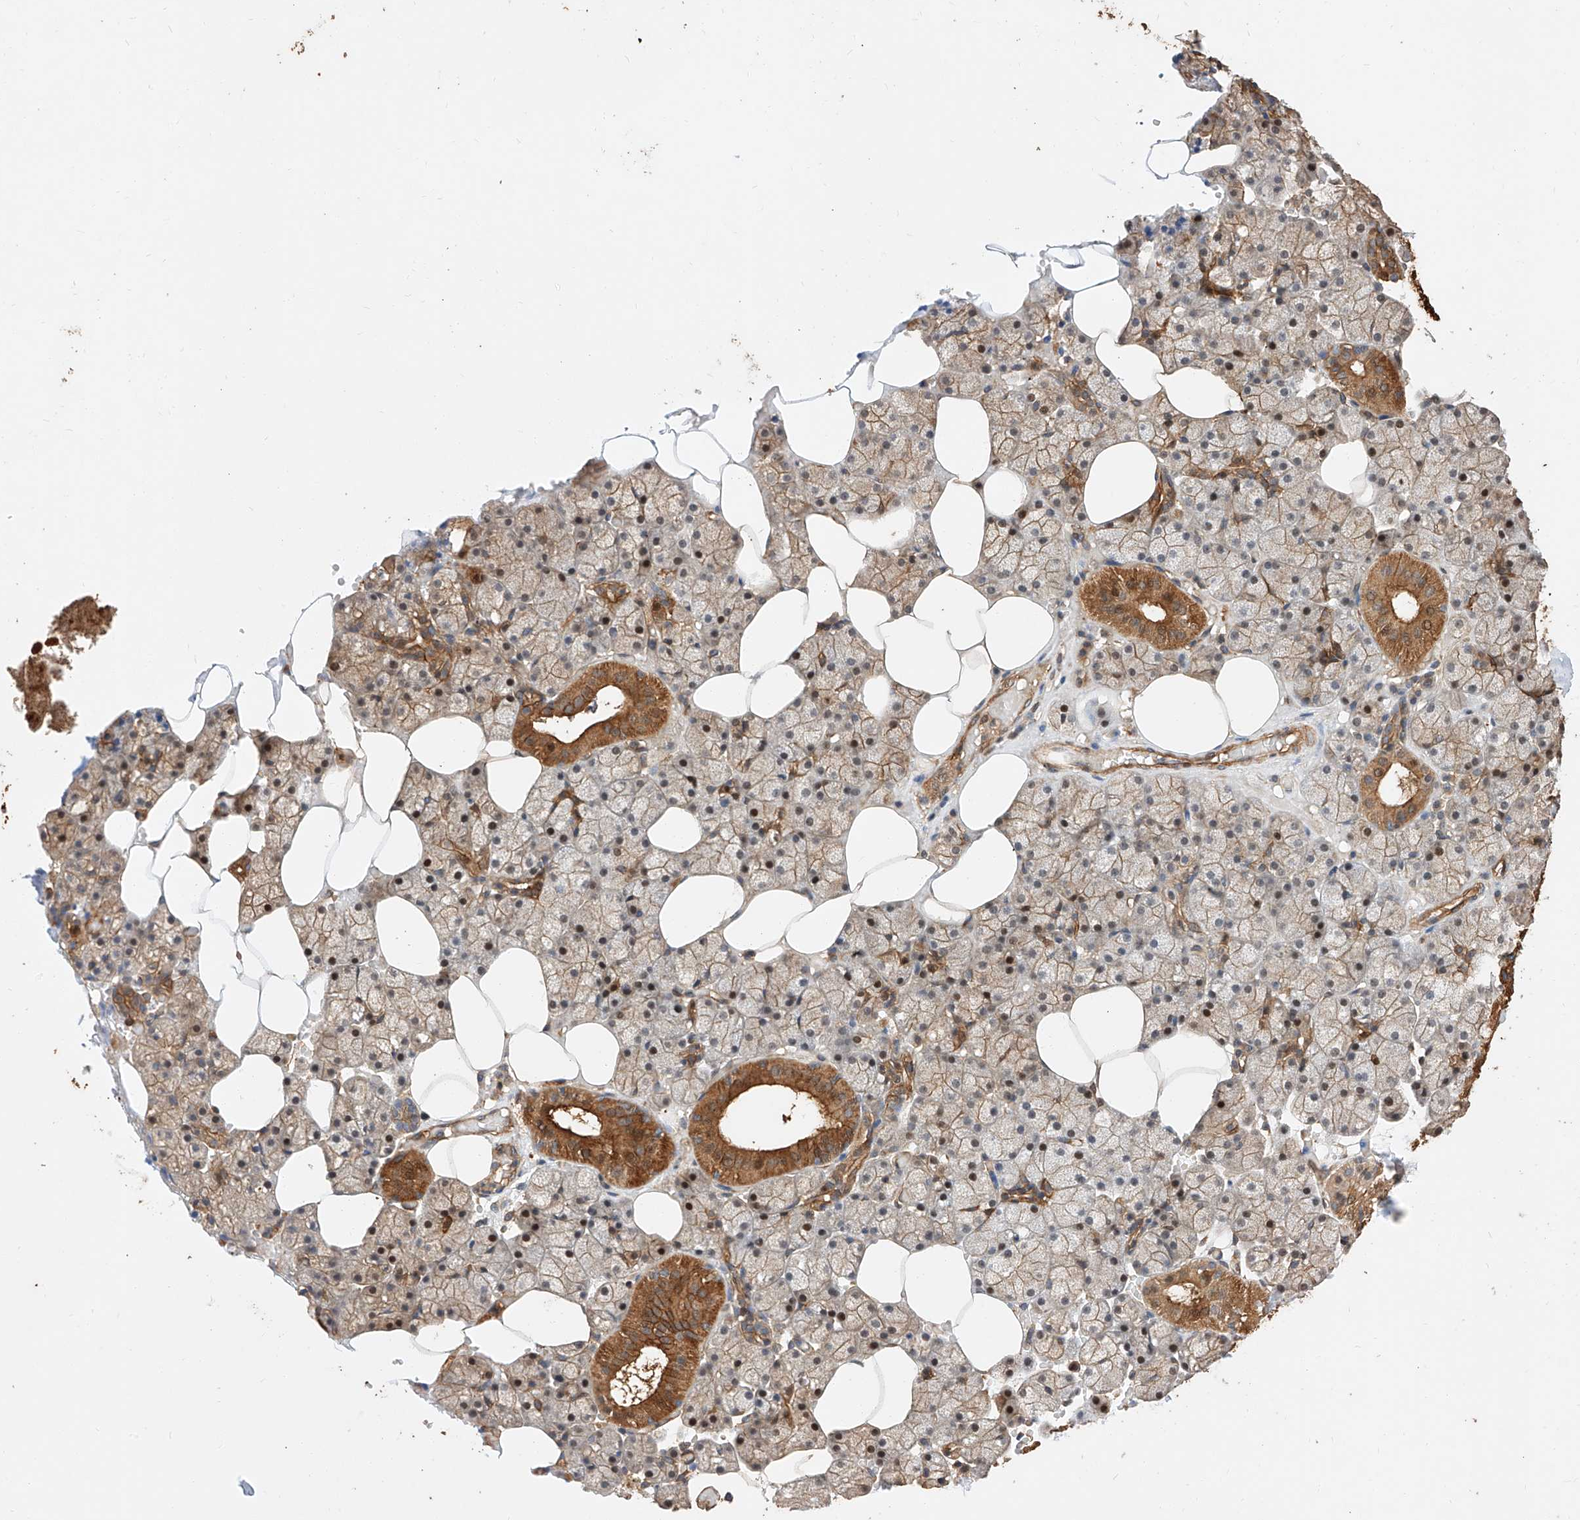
{"staining": {"intensity": "strong", "quantity": "25%-75%", "location": "cytoplasmic/membranous"}, "tissue": "salivary gland", "cell_type": "Glandular cells", "image_type": "normal", "snomed": [{"axis": "morphology", "description": "Normal tissue, NOS"}, {"axis": "topography", "description": "Salivary gland"}], "caption": "Immunohistochemistry (IHC) (DAB (3,3'-diaminobenzidine)) staining of unremarkable salivary gland exhibits strong cytoplasmic/membranous protein positivity in about 25%-75% of glandular cells.", "gene": "GHDC", "patient": {"sex": "male", "age": 62}}